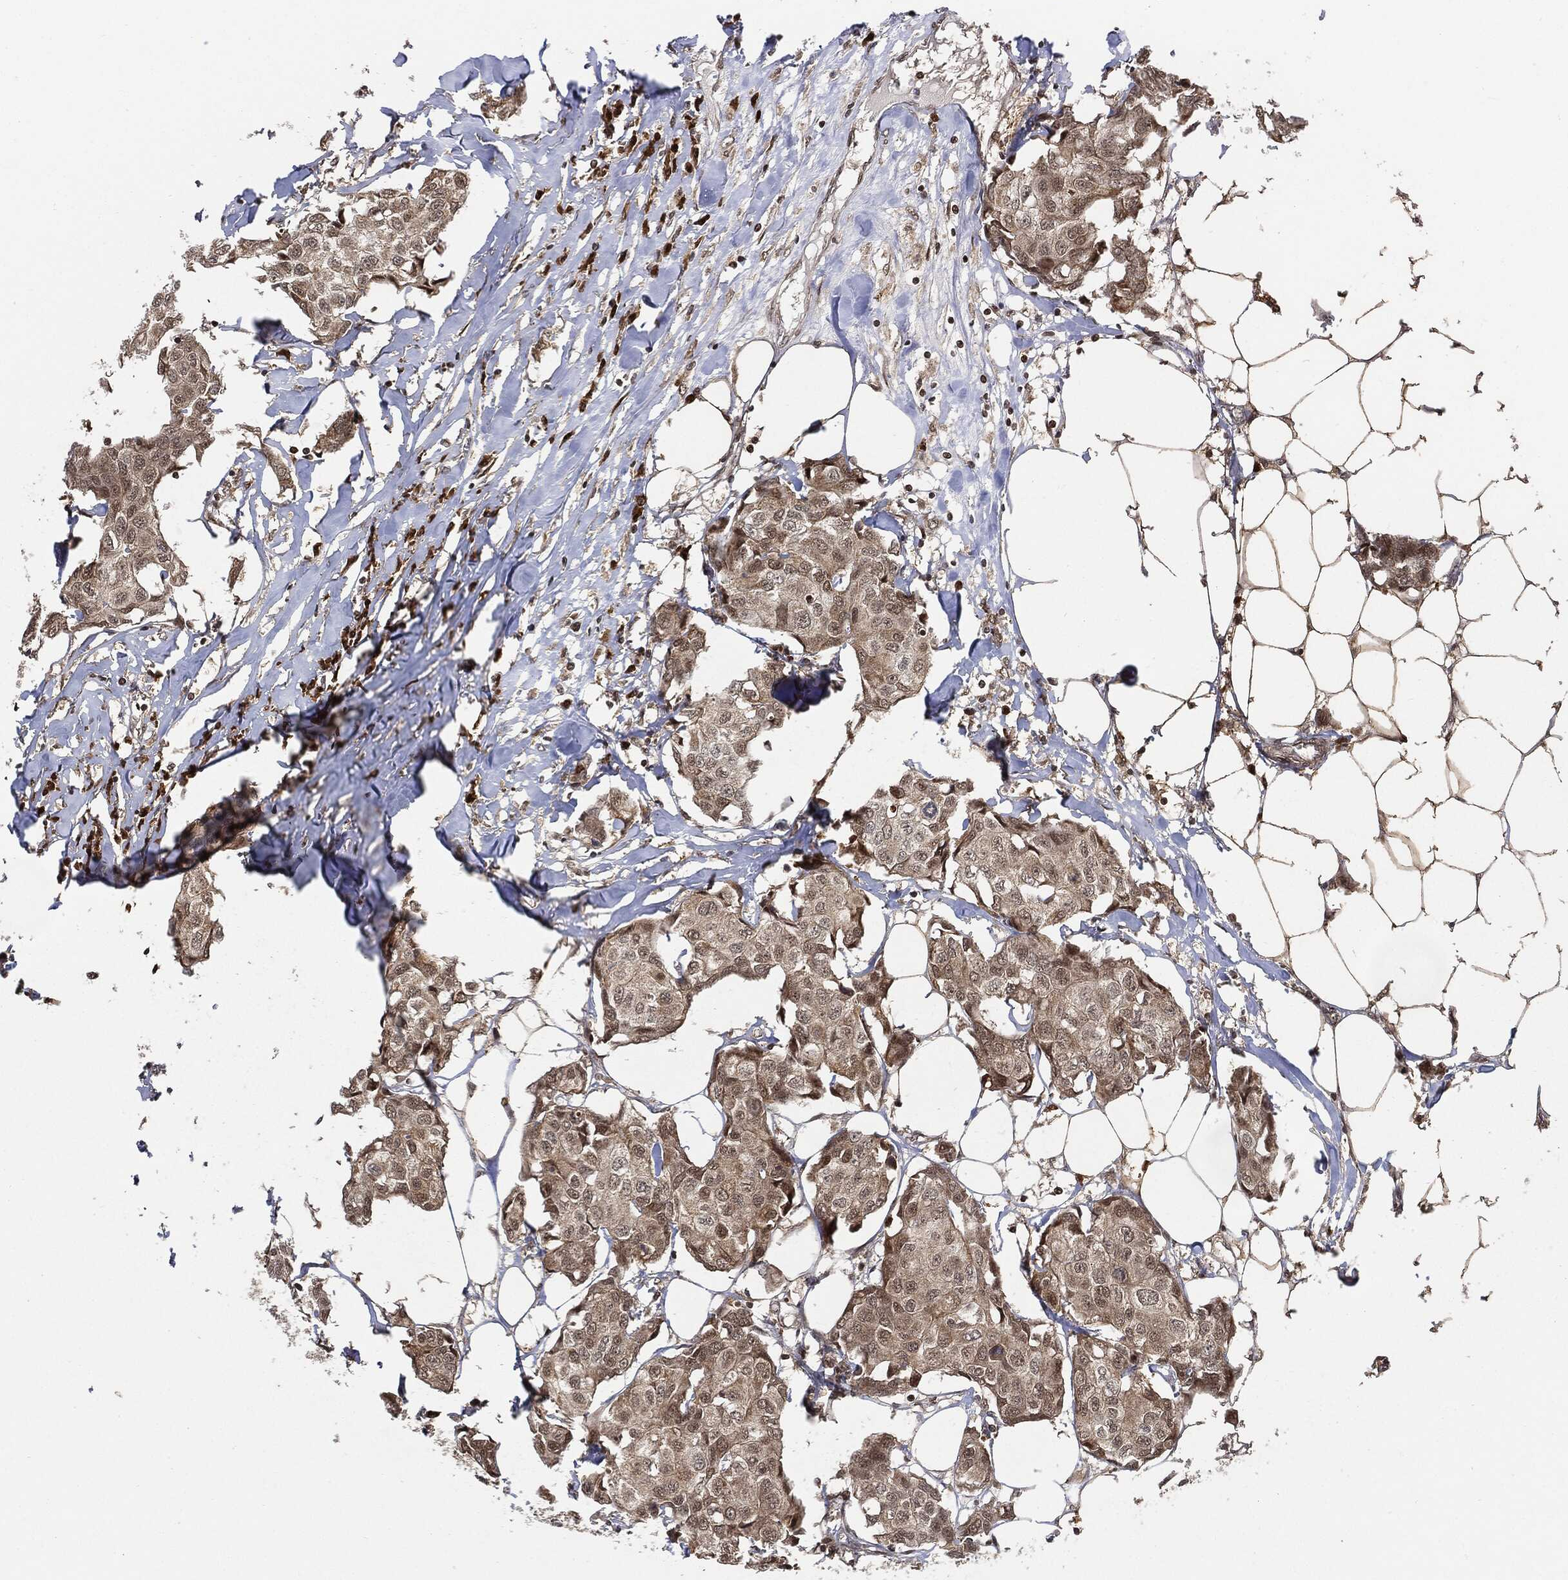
{"staining": {"intensity": "weak", "quantity": ">75%", "location": "cytoplasmic/membranous"}, "tissue": "breast cancer", "cell_type": "Tumor cells", "image_type": "cancer", "snomed": [{"axis": "morphology", "description": "Duct carcinoma"}, {"axis": "topography", "description": "Breast"}], "caption": "Brown immunohistochemical staining in human breast cancer (intraductal carcinoma) displays weak cytoplasmic/membranous positivity in about >75% of tumor cells. (DAB (3,3'-diaminobenzidine) = brown stain, brightfield microscopy at high magnification).", "gene": "CUTA", "patient": {"sex": "female", "age": 80}}